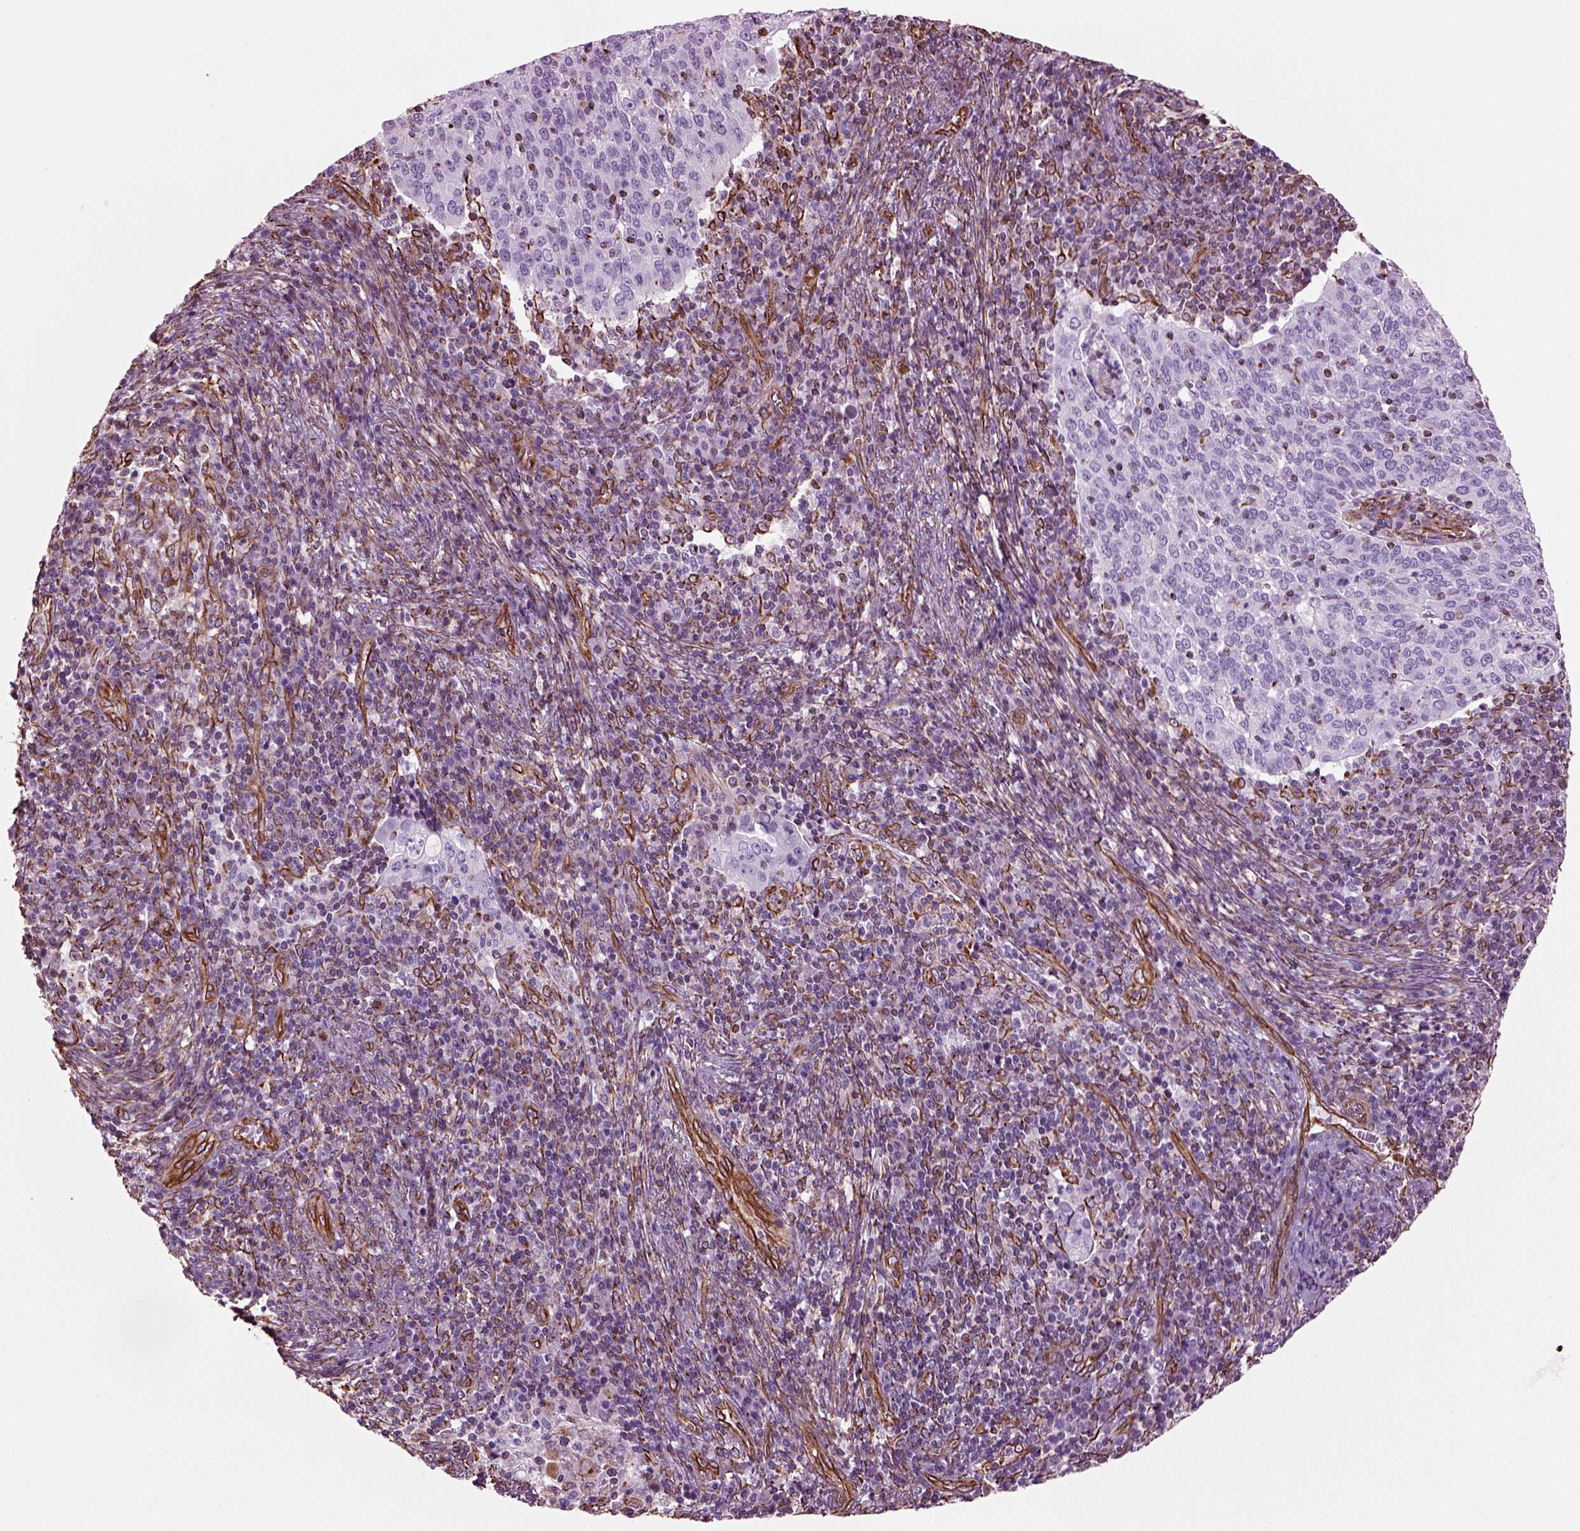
{"staining": {"intensity": "negative", "quantity": "none", "location": "none"}, "tissue": "cervical cancer", "cell_type": "Tumor cells", "image_type": "cancer", "snomed": [{"axis": "morphology", "description": "Squamous cell carcinoma, NOS"}, {"axis": "topography", "description": "Cervix"}], "caption": "This image is of cervical cancer (squamous cell carcinoma) stained with IHC to label a protein in brown with the nuclei are counter-stained blue. There is no staining in tumor cells.", "gene": "ACER3", "patient": {"sex": "female", "age": 39}}